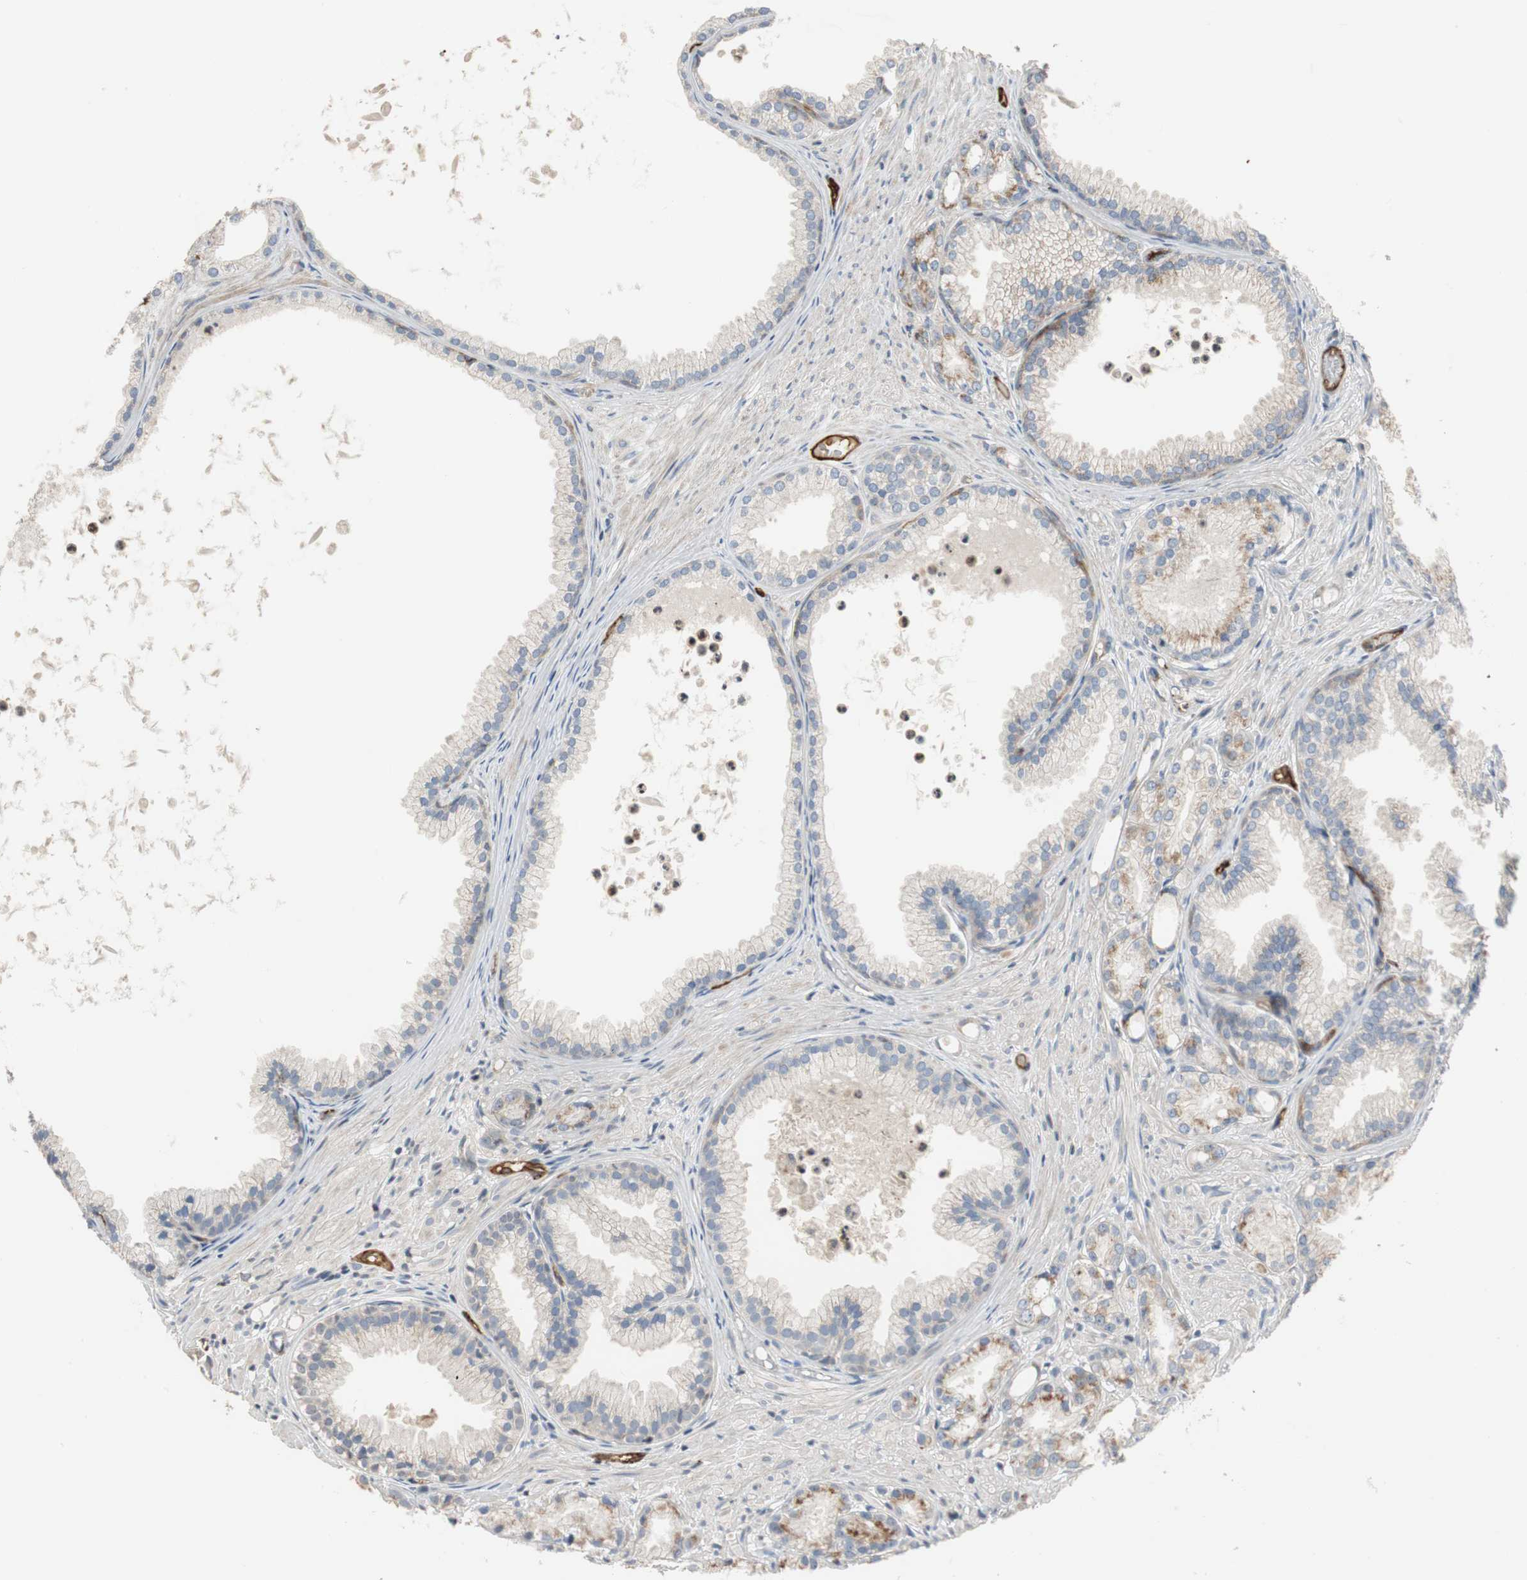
{"staining": {"intensity": "weak", "quantity": ">75%", "location": "cytoplasmic/membranous"}, "tissue": "prostate cancer", "cell_type": "Tumor cells", "image_type": "cancer", "snomed": [{"axis": "morphology", "description": "Adenocarcinoma, Low grade"}, {"axis": "topography", "description": "Prostate"}], "caption": "Immunohistochemistry (IHC) (DAB) staining of human low-grade adenocarcinoma (prostate) exhibits weak cytoplasmic/membranous protein staining in about >75% of tumor cells.", "gene": "ALPL", "patient": {"sex": "male", "age": 72}}